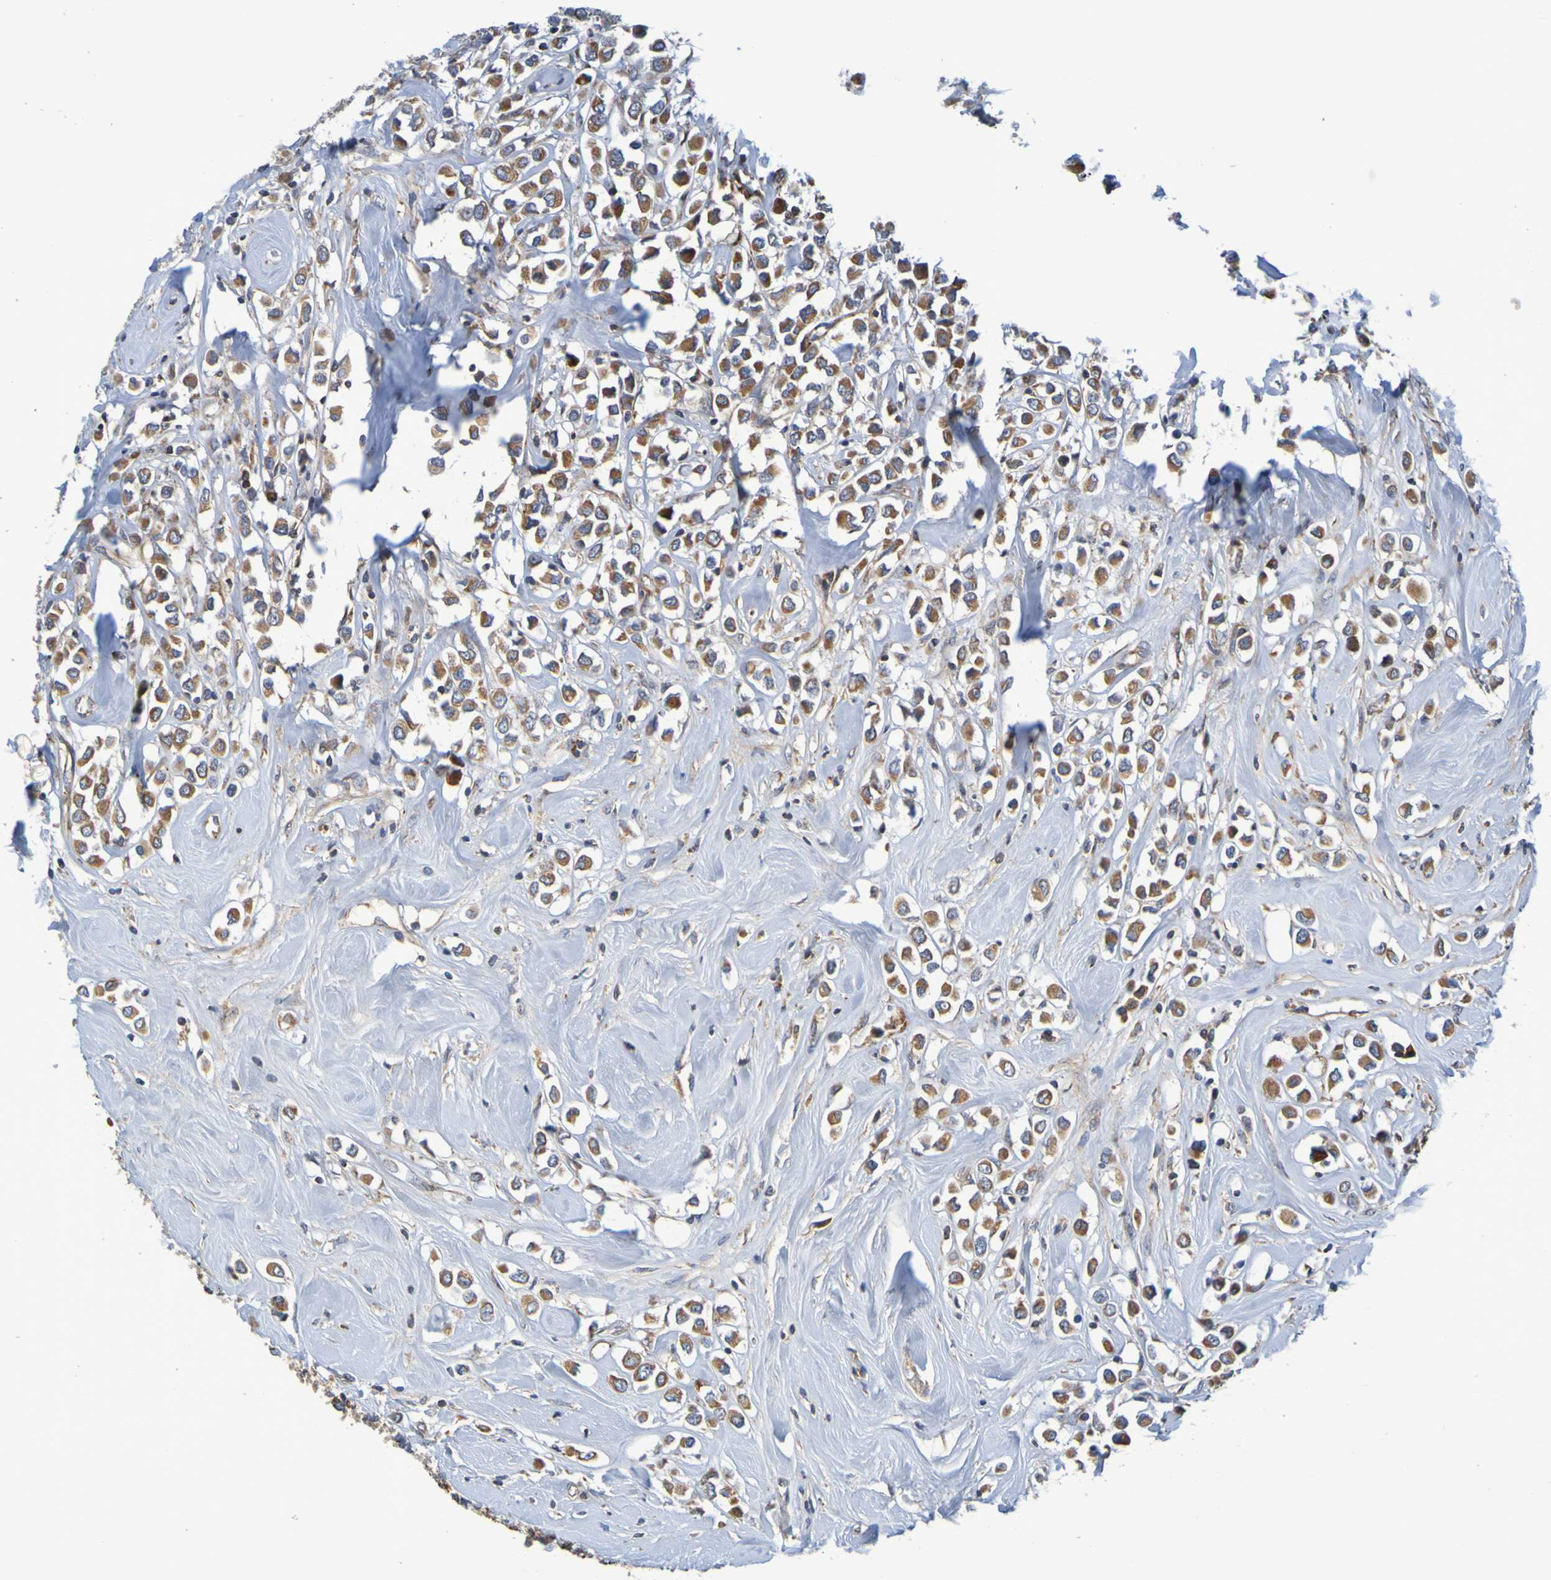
{"staining": {"intensity": "moderate", "quantity": ">75%", "location": "cytoplasmic/membranous"}, "tissue": "breast cancer", "cell_type": "Tumor cells", "image_type": "cancer", "snomed": [{"axis": "morphology", "description": "Duct carcinoma"}, {"axis": "topography", "description": "Breast"}], "caption": "Immunohistochemistry (IHC) of human infiltrating ductal carcinoma (breast) exhibits medium levels of moderate cytoplasmic/membranous positivity in about >75% of tumor cells. (DAB IHC, brown staining for protein, blue staining for nuclei).", "gene": "CCDC51", "patient": {"sex": "female", "age": 61}}